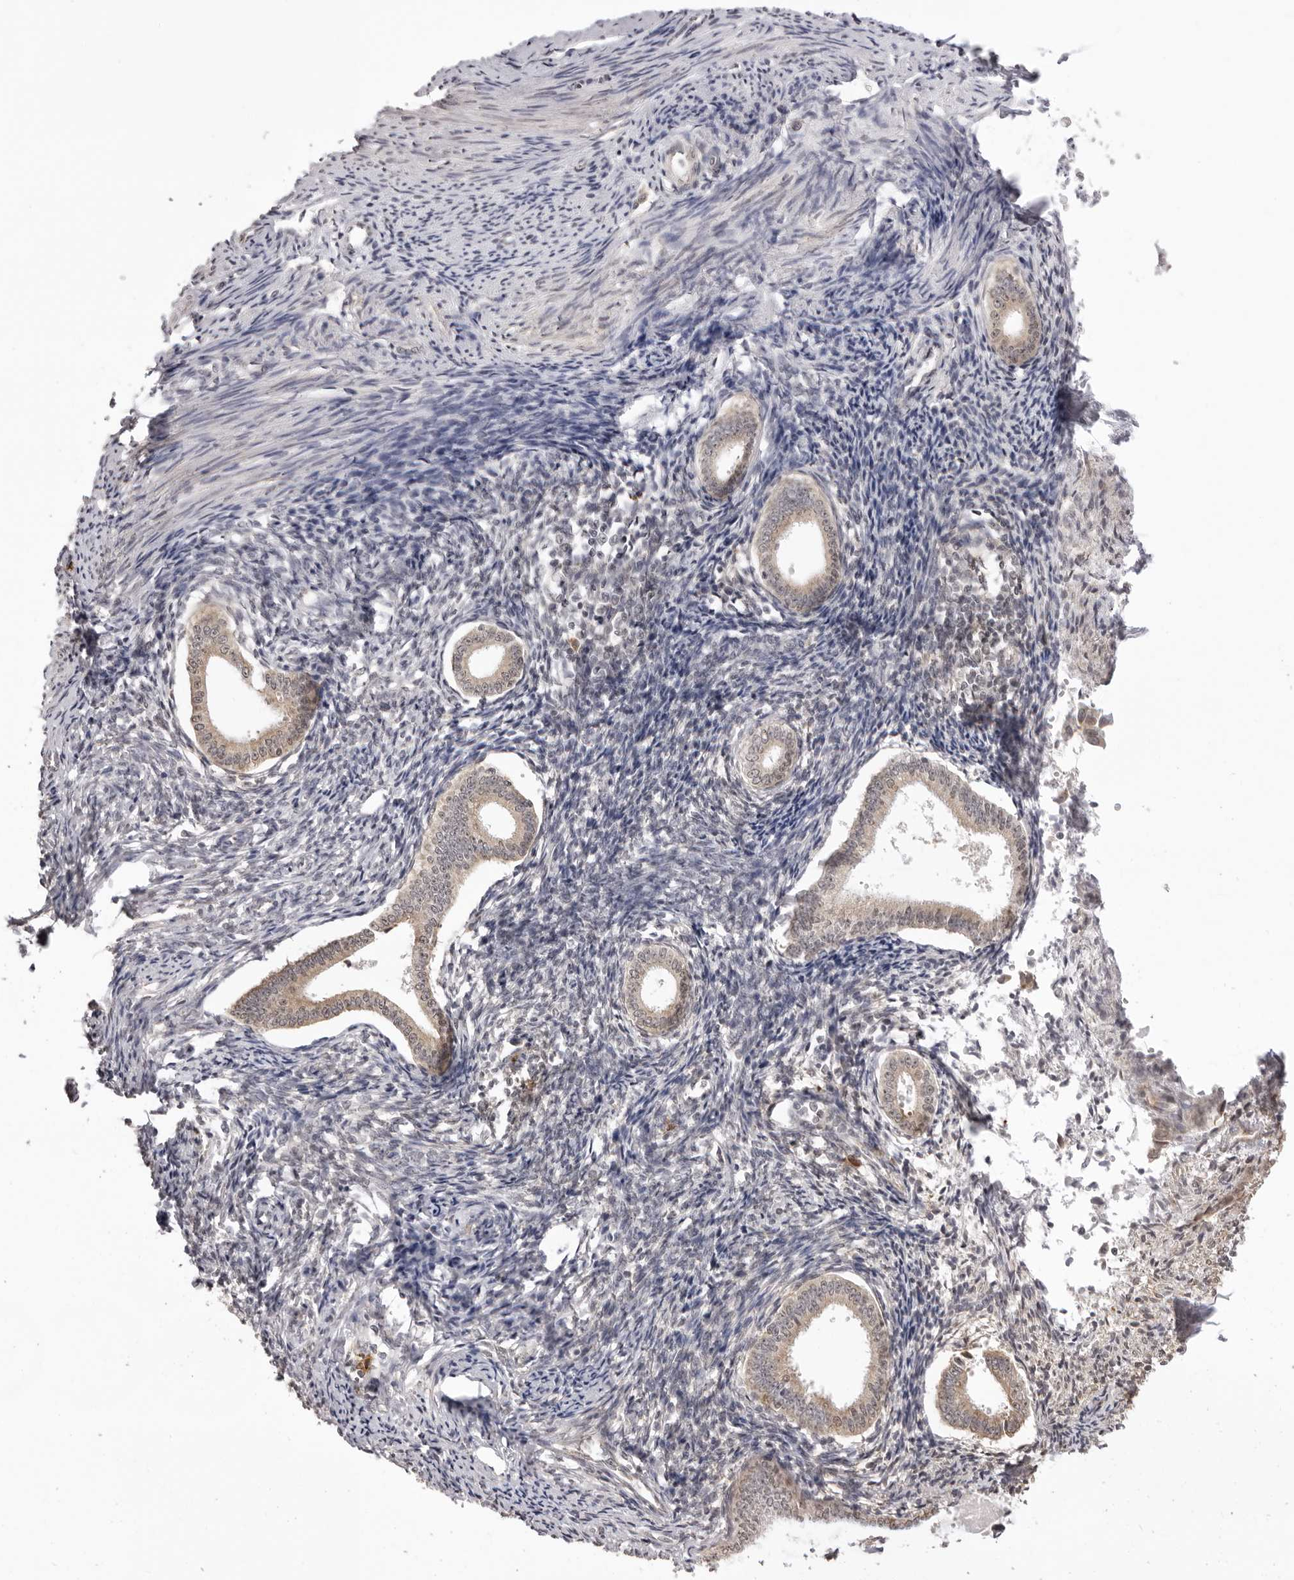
{"staining": {"intensity": "negative", "quantity": "none", "location": "none"}, "tissue": "endometrium", "cell_type": "Cells in endometrial stroma", "image_type": "normal", "snomed": [{"axis": "morphology", "description": "Normal tissue, NOS"}, {"axis": "topography", "description": "Endometrium"}], "caption": "IHC of unremarkable human endometrium reveals no positivity in cells in endometrial stroma.", "gene": "ZC3H11A", "patient": {"sex": "female", "age": 56}}